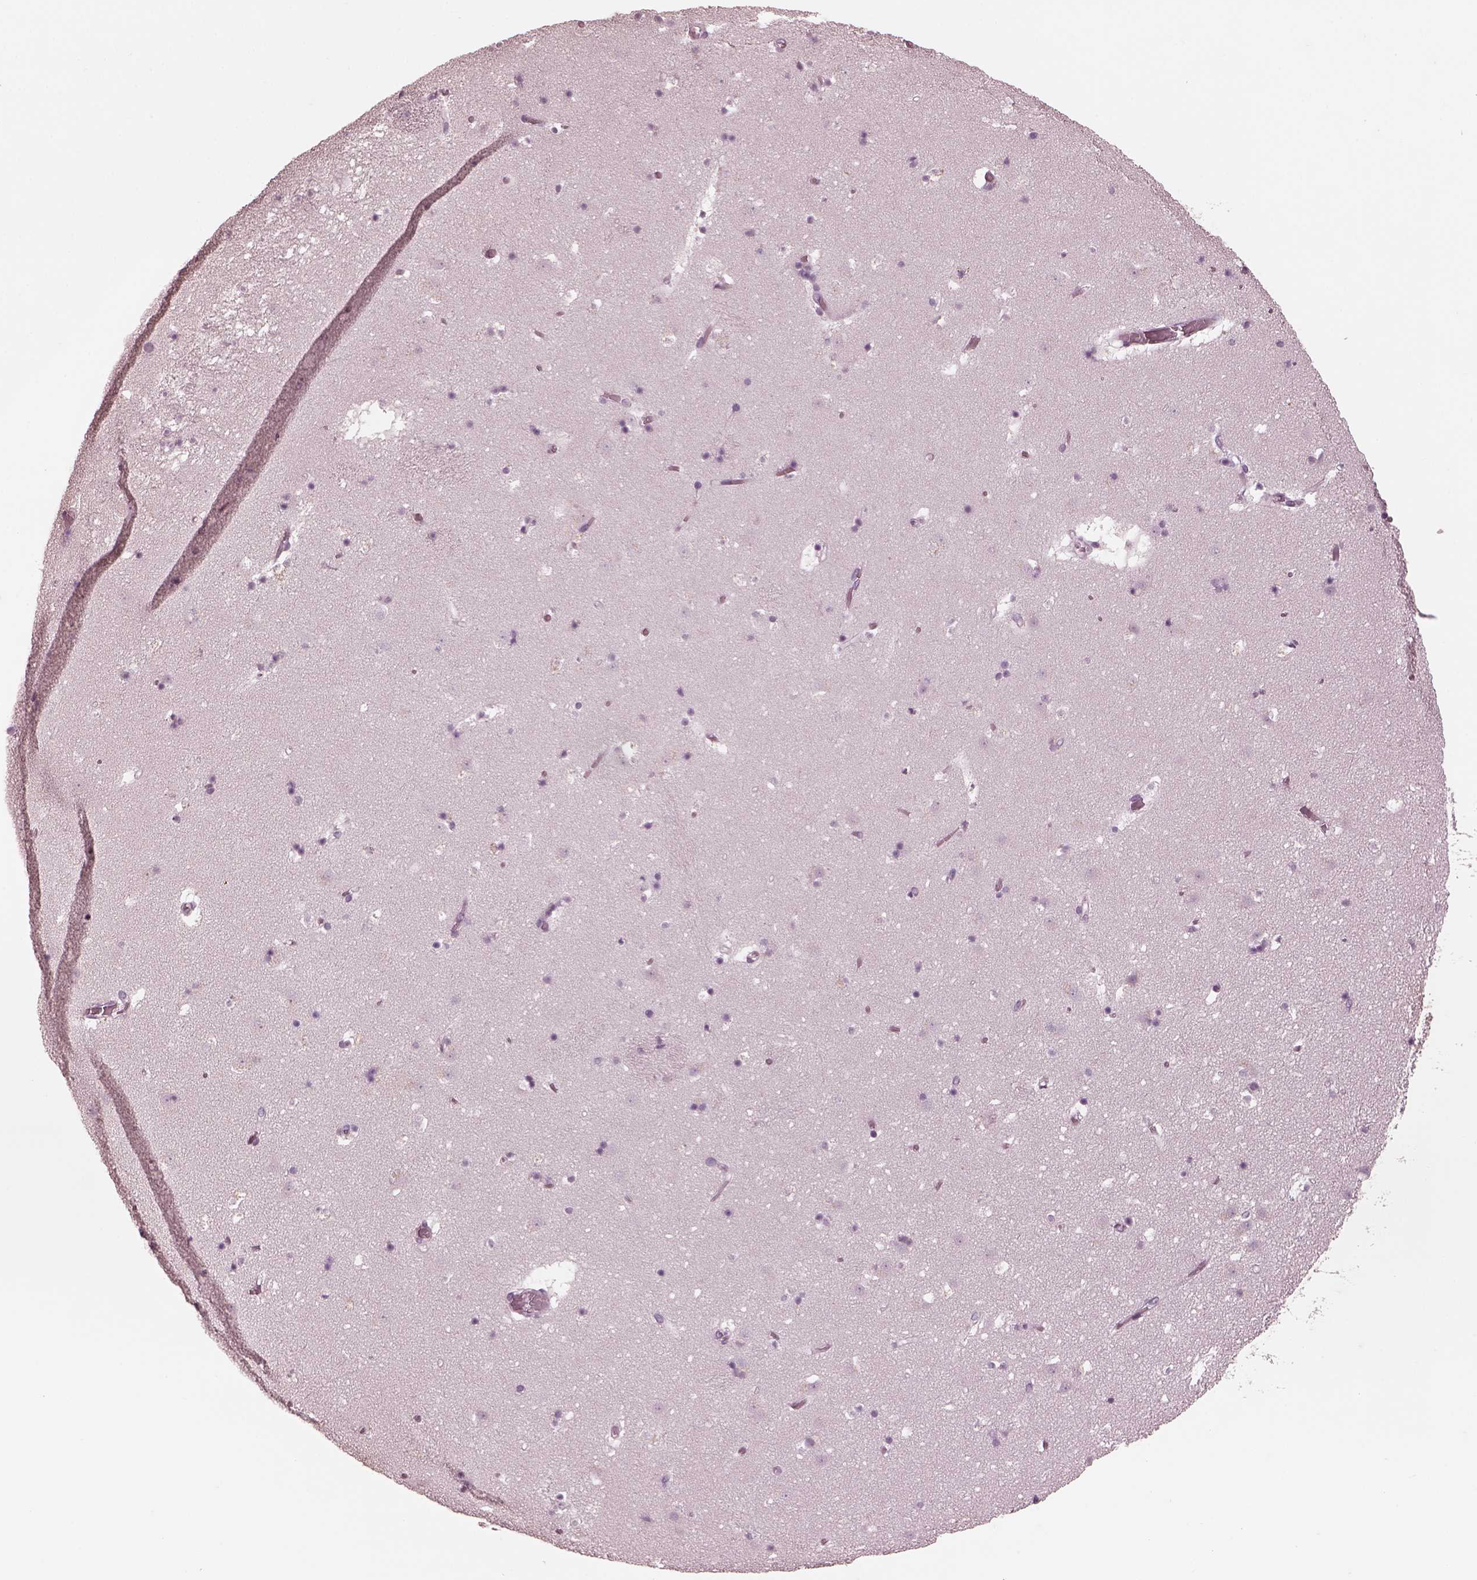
{"staining": {"intensity": "negative", "quantity": "none", "location": "none"}, "tissue": "caudate", "cell_type": "Glial cells", "image_type": "normal", "snomed": [{"axis": "morphology", "description": "Normal tissue, NOS"}, {"axis": "topography", "description": "Lateral ventricle wall"}], "caption": "Micrograph shows no protein staining in glial cells of unremarkable caudate.", "gene": "CGA", "patient": {"sex": "female", "age": 42}}